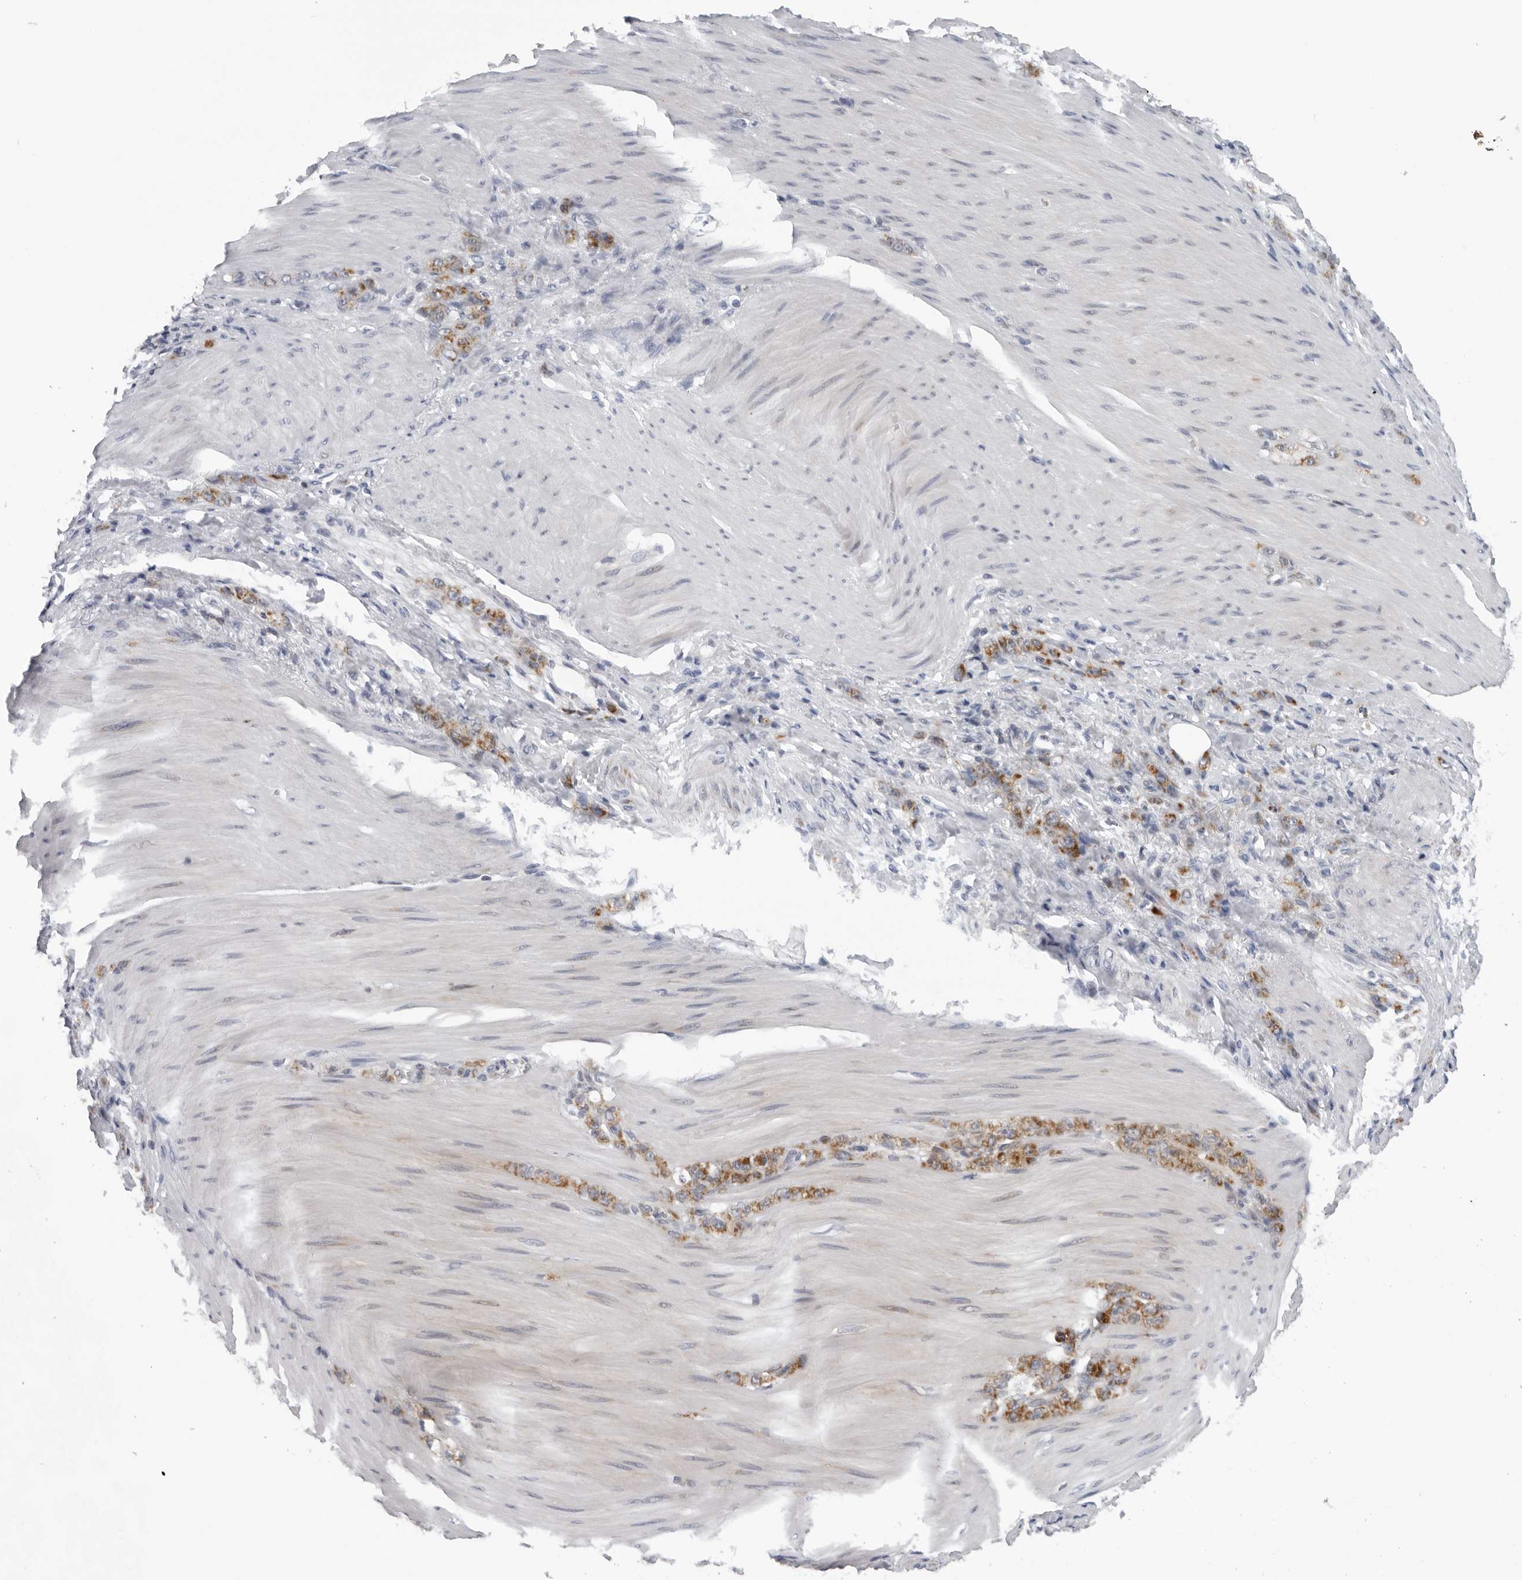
{"staining": {"intensity": "moderate", "quantity": ">75%", "location": "cytoplasmic/membranous"}, "tissue": "stomach cancer", "cell_type": "Tumor cells", "image_type": "cancer", "snomed": [{"axis": "morphology", "description": "Normal tissue, NOS"}, {"axis": "morphology", "description": "Adenocarcinoma, NOS"}, {"axis": "topography", "description": "Stomach"}], "caption": "Stomach adenocarcinoma tissue demonstrates moderate cytoplasmic/membranous positivity in about >75% of tumor cells", "gene": "CPT2", "patient": {"sex": "male", "age": 82}}